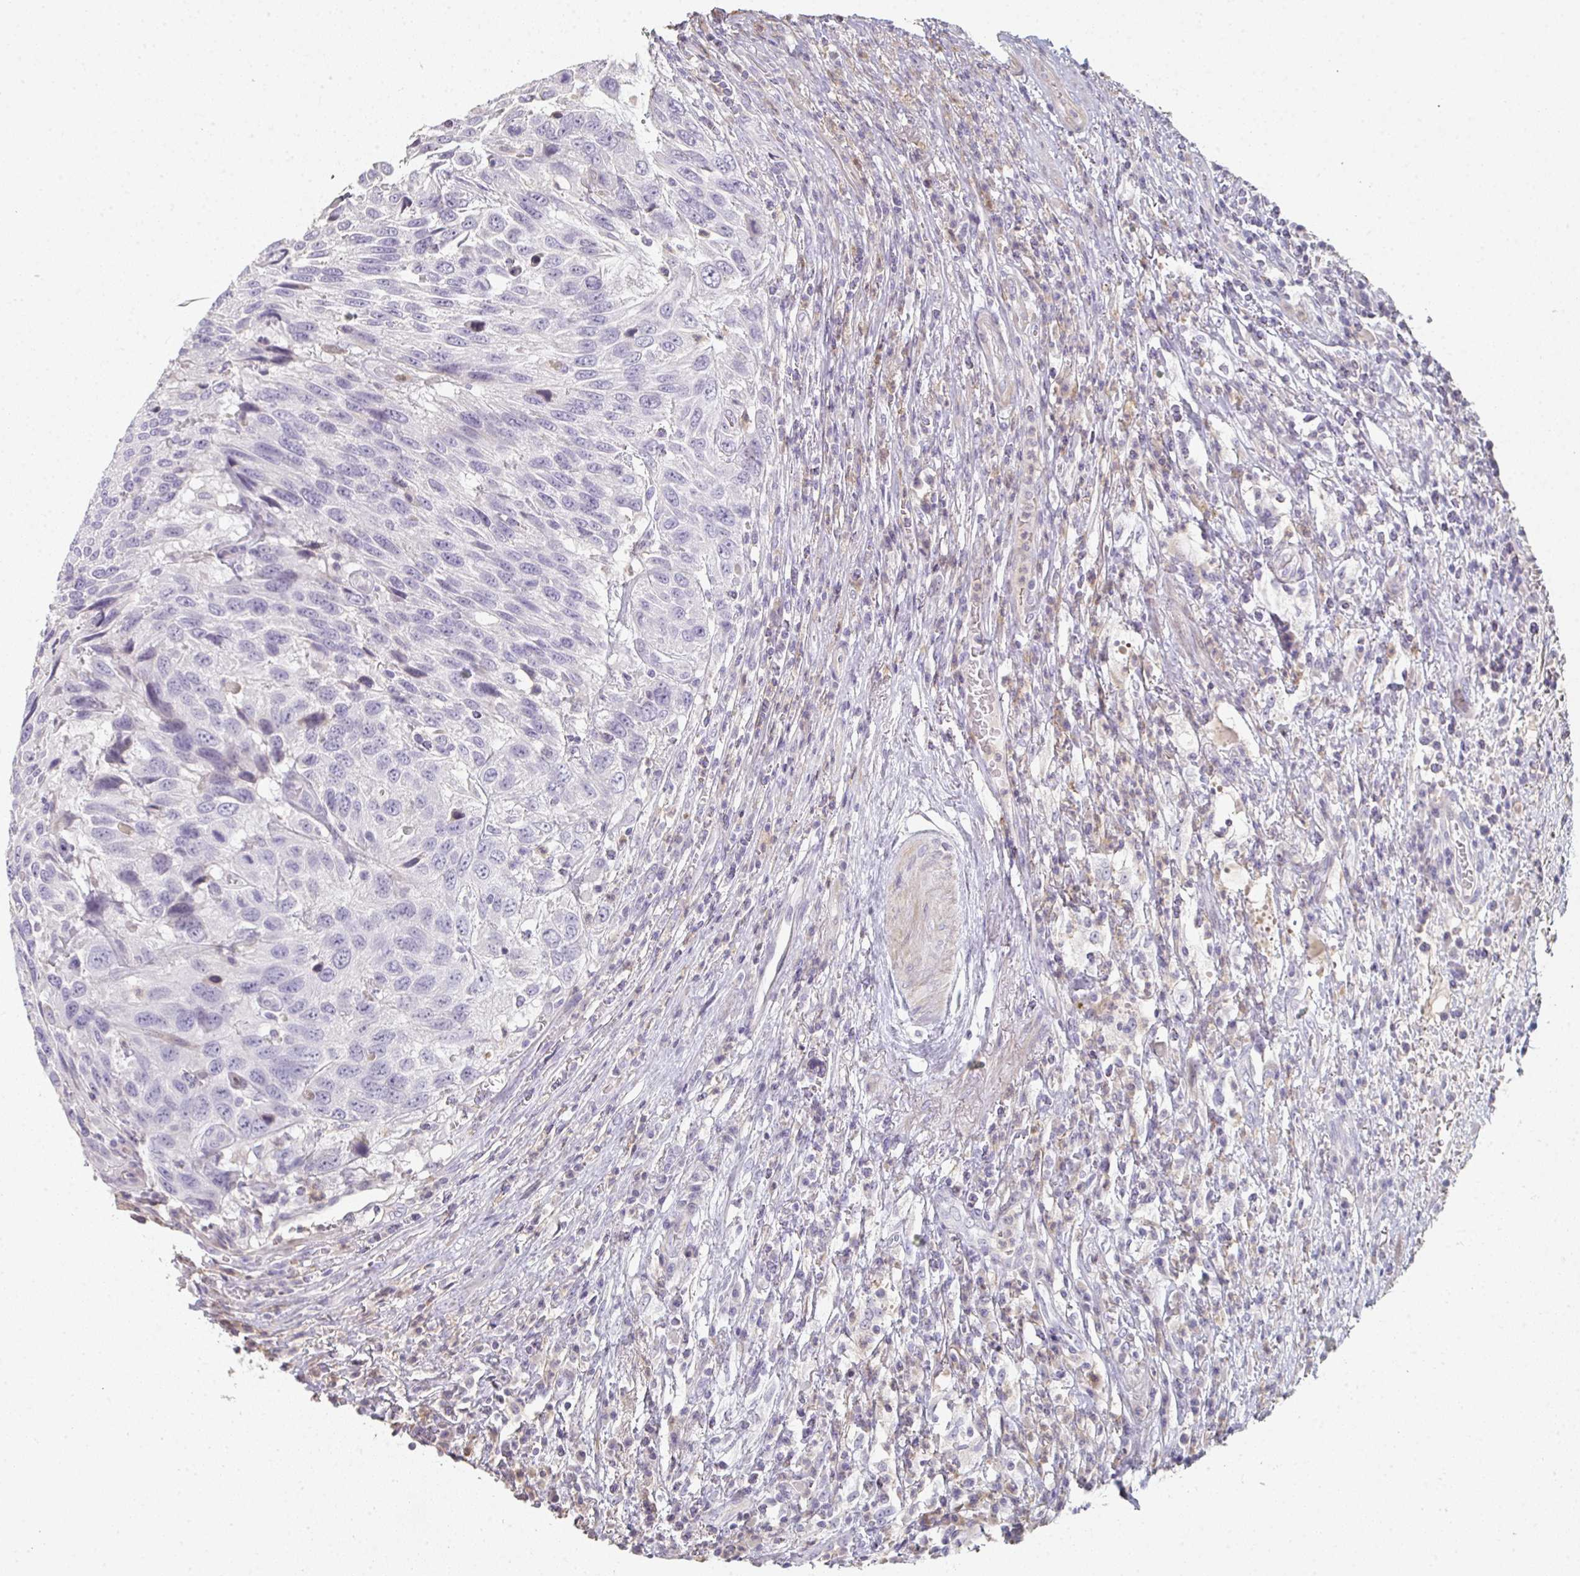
{"staining": {"intensity": "negative", "quantity": "none", "location": "none"}, "tissue": "urothelial cancer", "cell_type": "Tumor cells", "image_type": "cancer", "snomed": [{"axis": "morphology", "description": "Urothelial carcinoma, High grade"}, {"axis": "topography", "description": "Urinary bladder"}], "caption": "This photomicrograph is of urothelial carcinoma (high-grade) stained with immunohistochemistry (IHC) to label a protein in brown with the nuclei are counter-stained blue. There is no positivity in tumor cells.", "gene": "A1CF", "patient": {"sex": "female", "age": 70}}